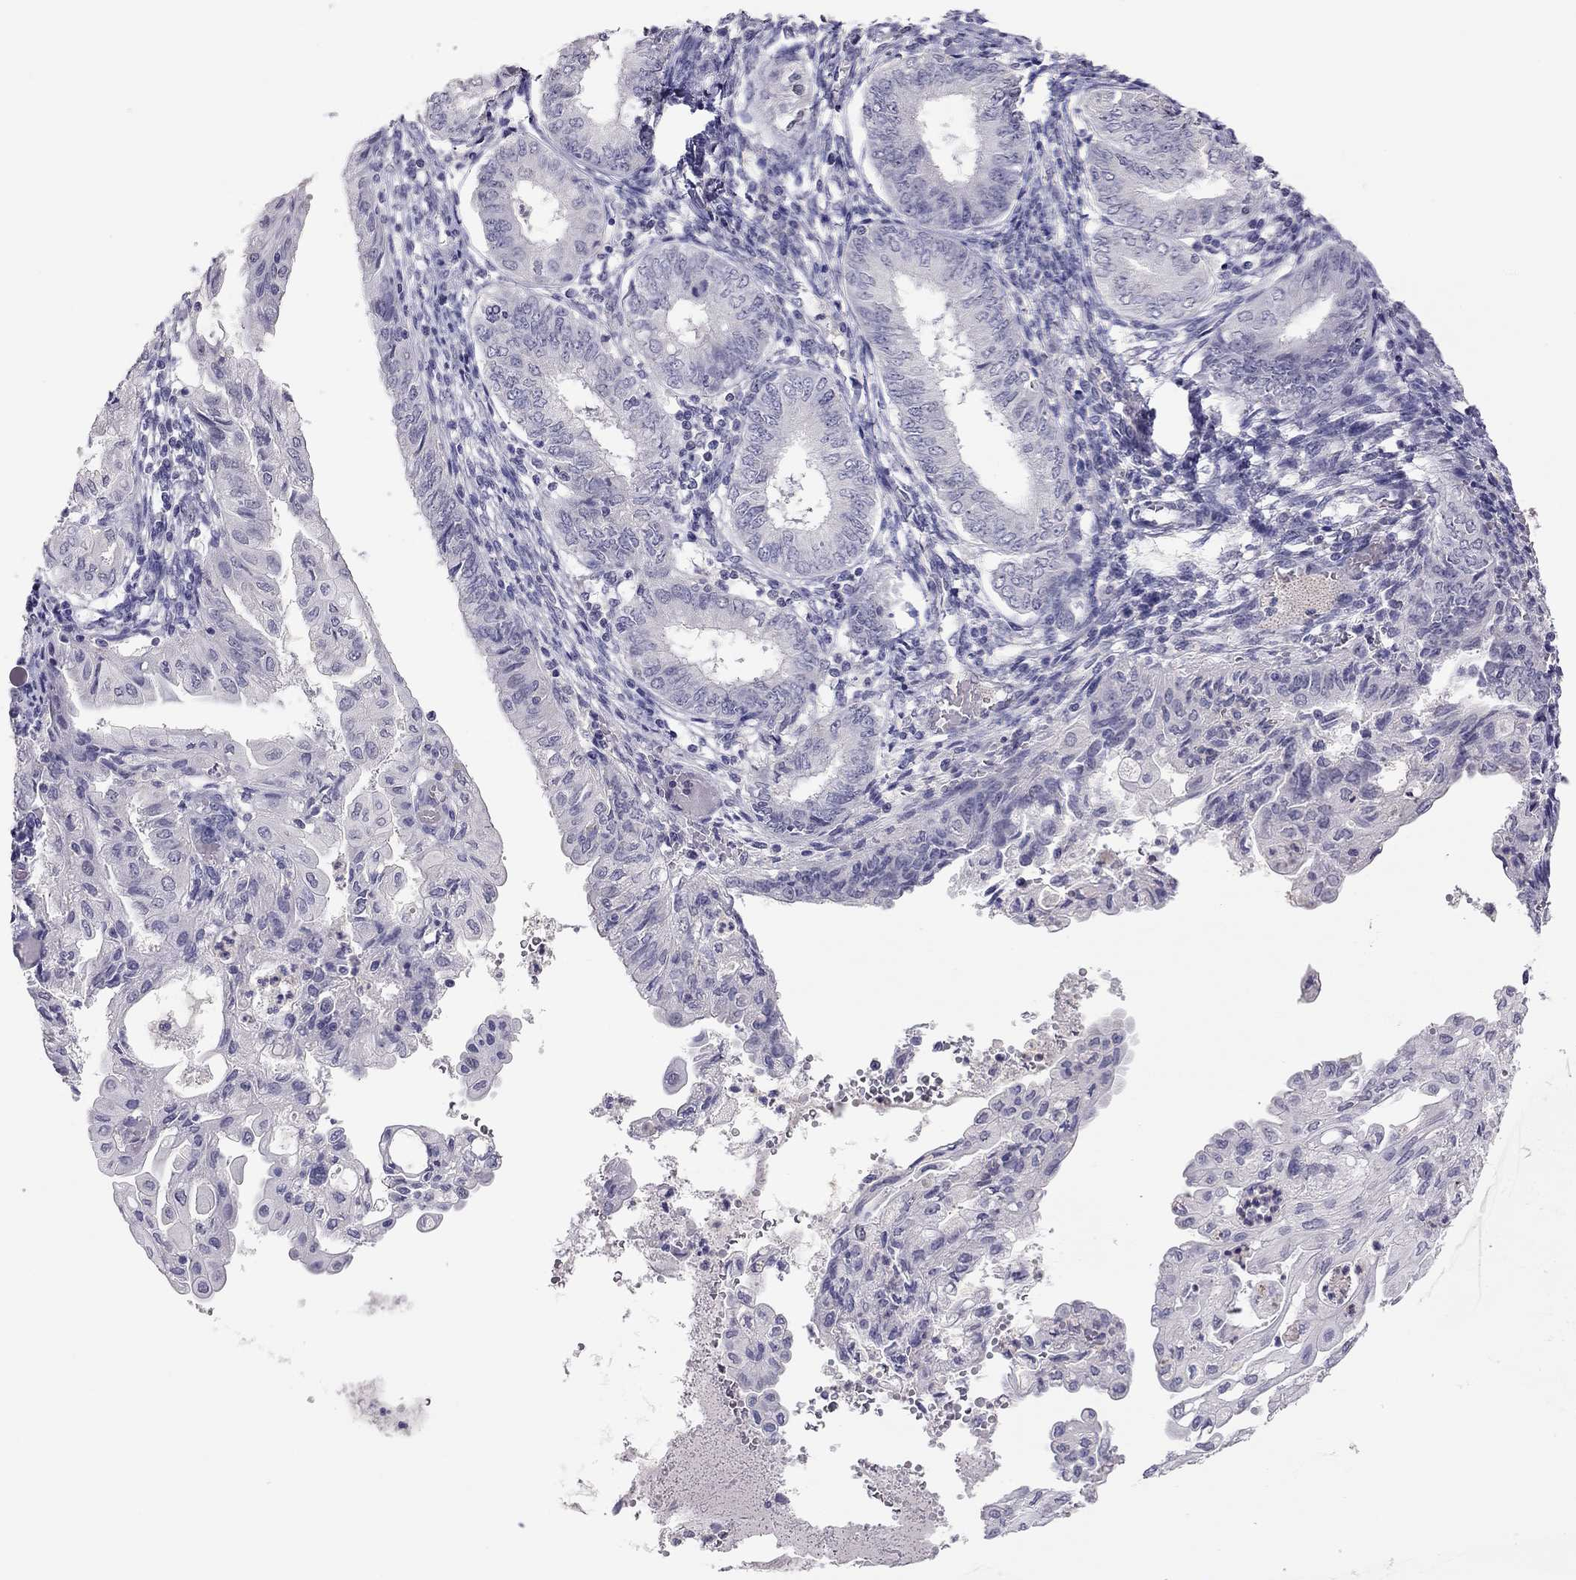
{"staining": {"intensity": "negative", "quantity": "none", "location": "none"}, "tissue": "endometrial cancer", "cell_type": "Tumor cells", "image_type": "cancer", "snomed": [{"axis": "morphology", "description": "Adenocarcinoma, NOS"}, {"axis": "topography", "description": "Endometrium"}], "caption": "Immunohistochemical staining of human endometrial cancer reveals no significant staining in tumor cells. (Immunohistochemistry (ihc), brightfield microscopy, high magnification).", "gene": "ADORA2A", "patient": {"sex": "female", "age": 68}}